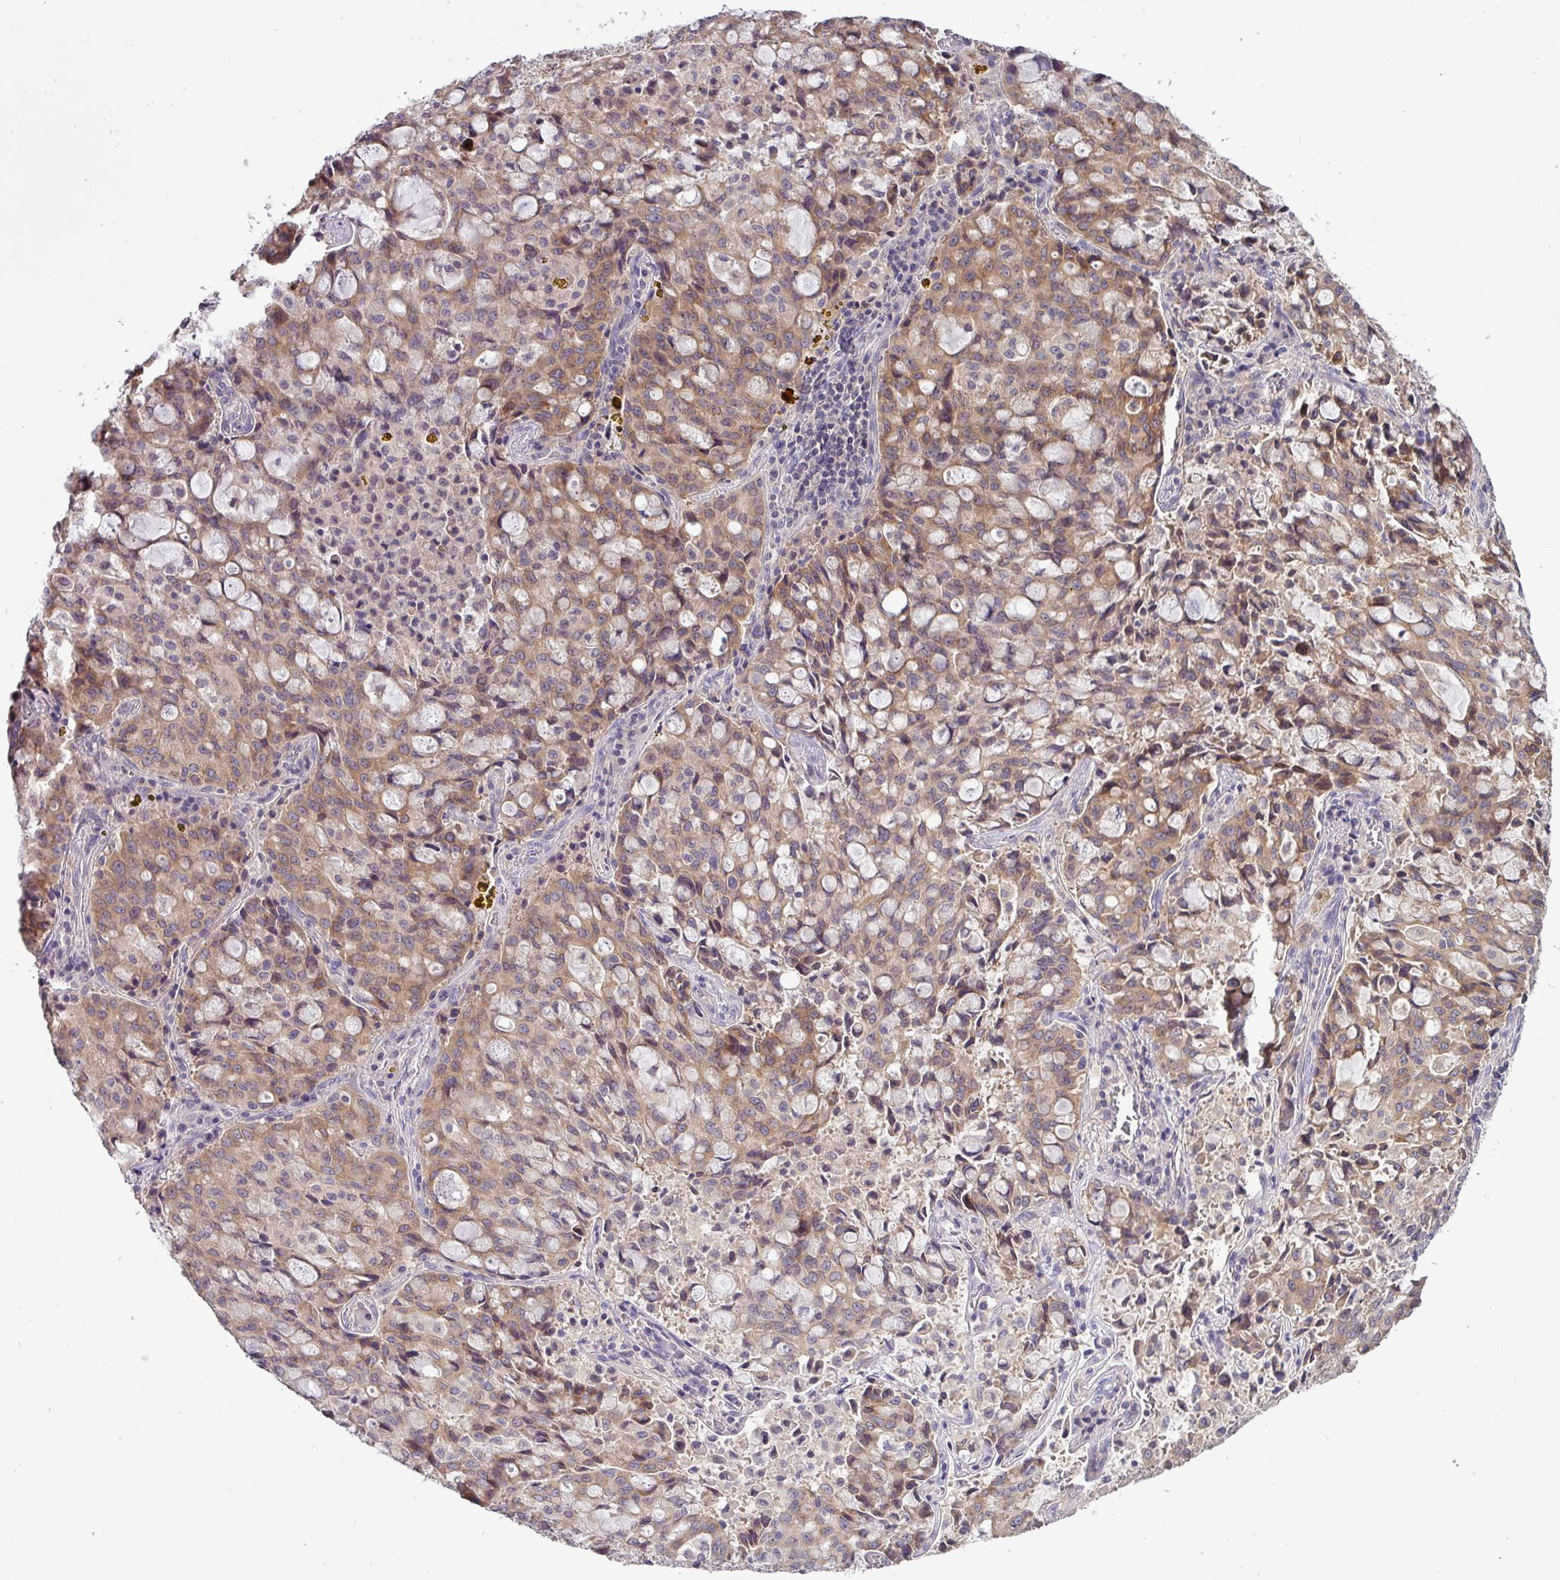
{"staining": {"intensity": "moderate", "quantity": ">75%", "location": "cytoplasmic/membranous"}, "tissue": "lung cancer", "cell_type": "Tumor cells", "image_type": "cancer", "snomed": [{"axis": "morphology", "description": "Adenocarcinoma, NOS"}, {"axis": "topography", "description": "Lung"}], "caption": "High-magnification brightfield microscopy of lung cancer (adenocarcinoma) stained with DAB (brown) and counterstained with hematoxylin (blue). tumor cells exhibit moderate cytoplasmic/membranous expression is present in approximately>75% of cells. (Stains: DAB in brown, nuclei in blue, Microscopy: brightfield microscopy at high magnification).", "gene": "TMEM62", "patient": {"sex": "female", "age": 44}}